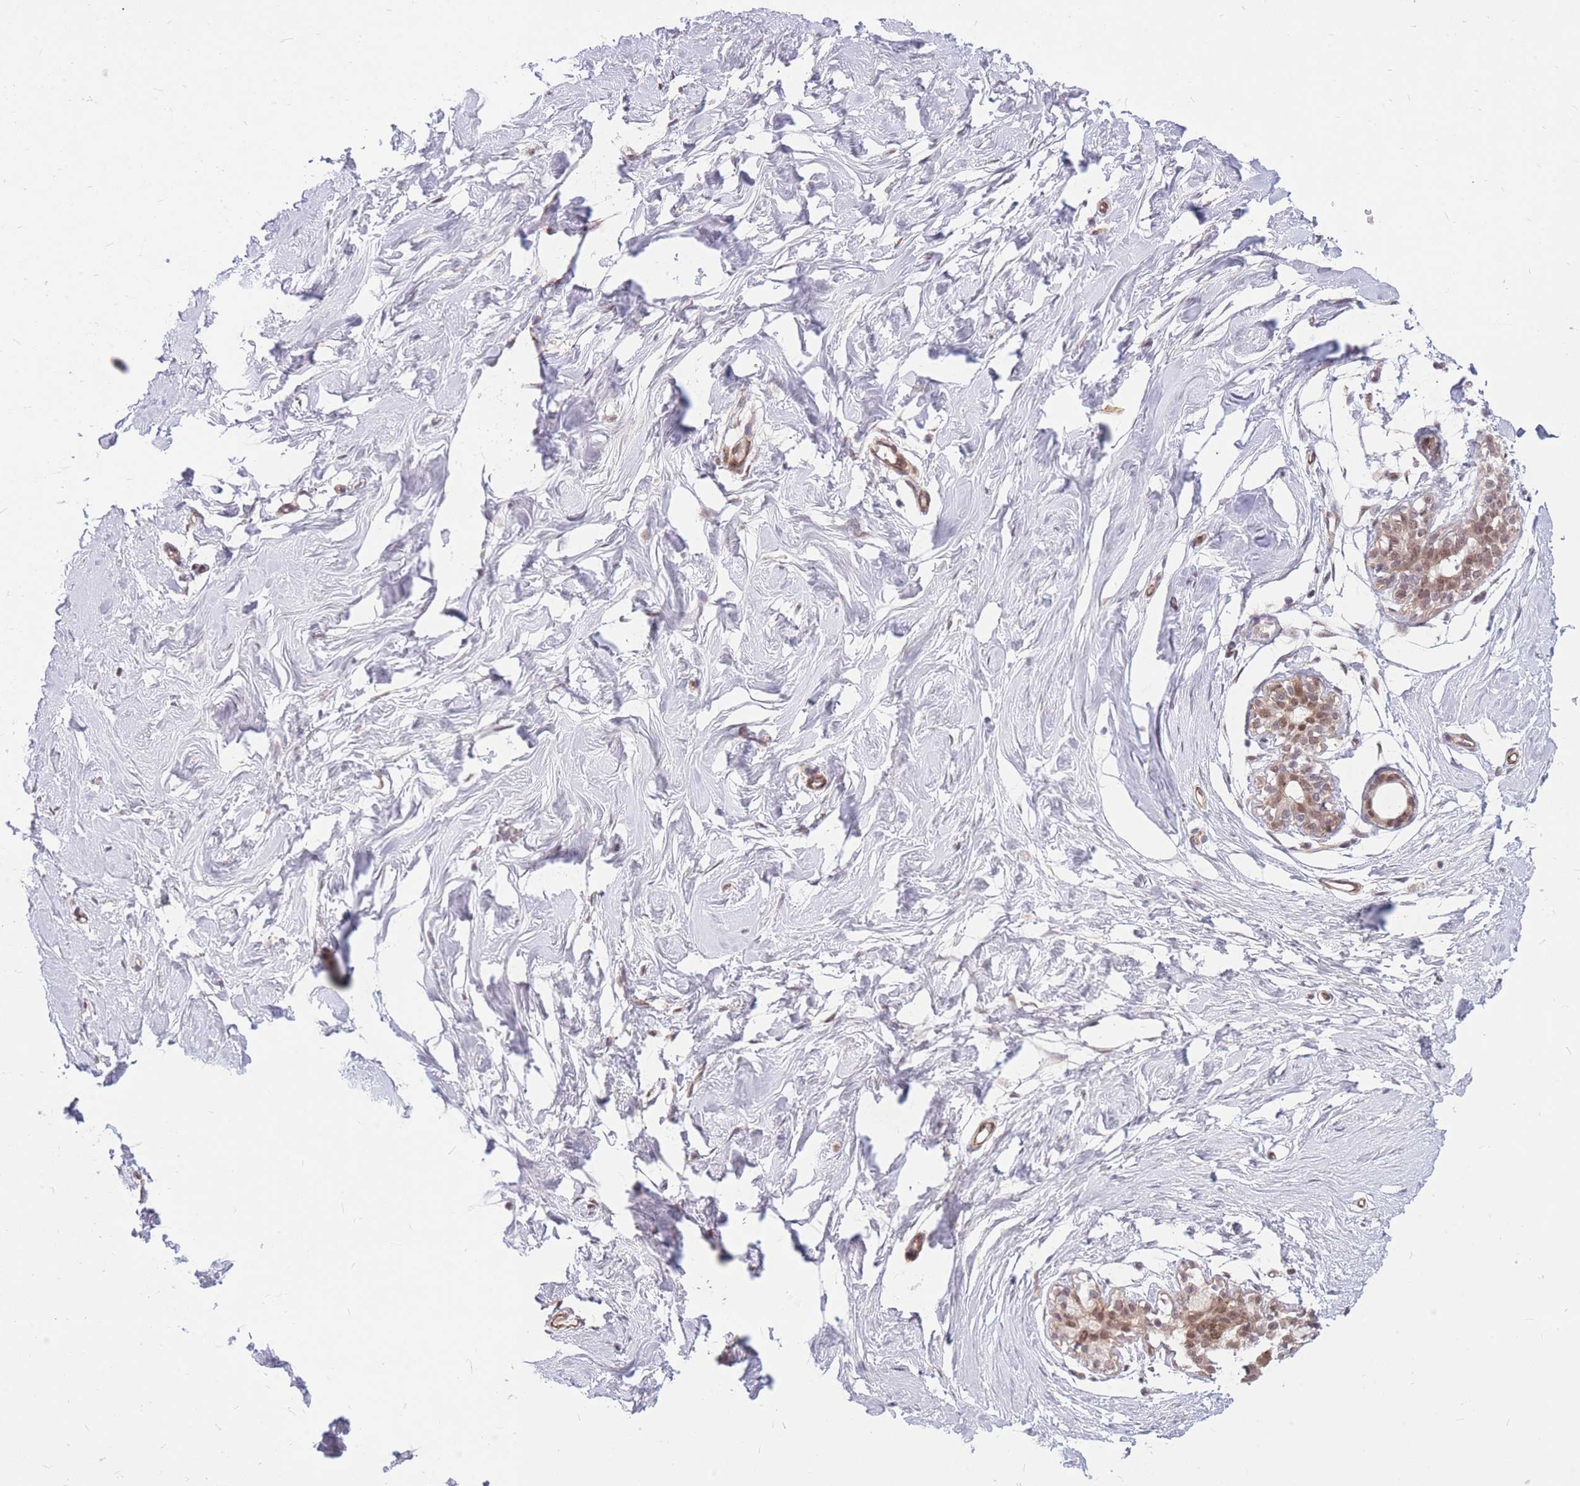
{"staining": {"intensity": "negative", "quantity": "none", "location": "none"}, "tissue": "breast", "cell_type": "Adipocytes", "image_type": "normal", "snomed": [{"axis": "morphology", "description": "Normal tissue, NOS"}, {"axis": "morphology", "description": "Adenoma, NOS"}, {"axis": "topography", "description": "Breast"}], "caption": "This image is of benign breast stained with immunohistochemistry to label a protein in brown with the nuclei are counter-stained blue. There is no expression in adipocytes.", "gene": "ERCC2", "patient": {"sex": "female", "age": 23}}